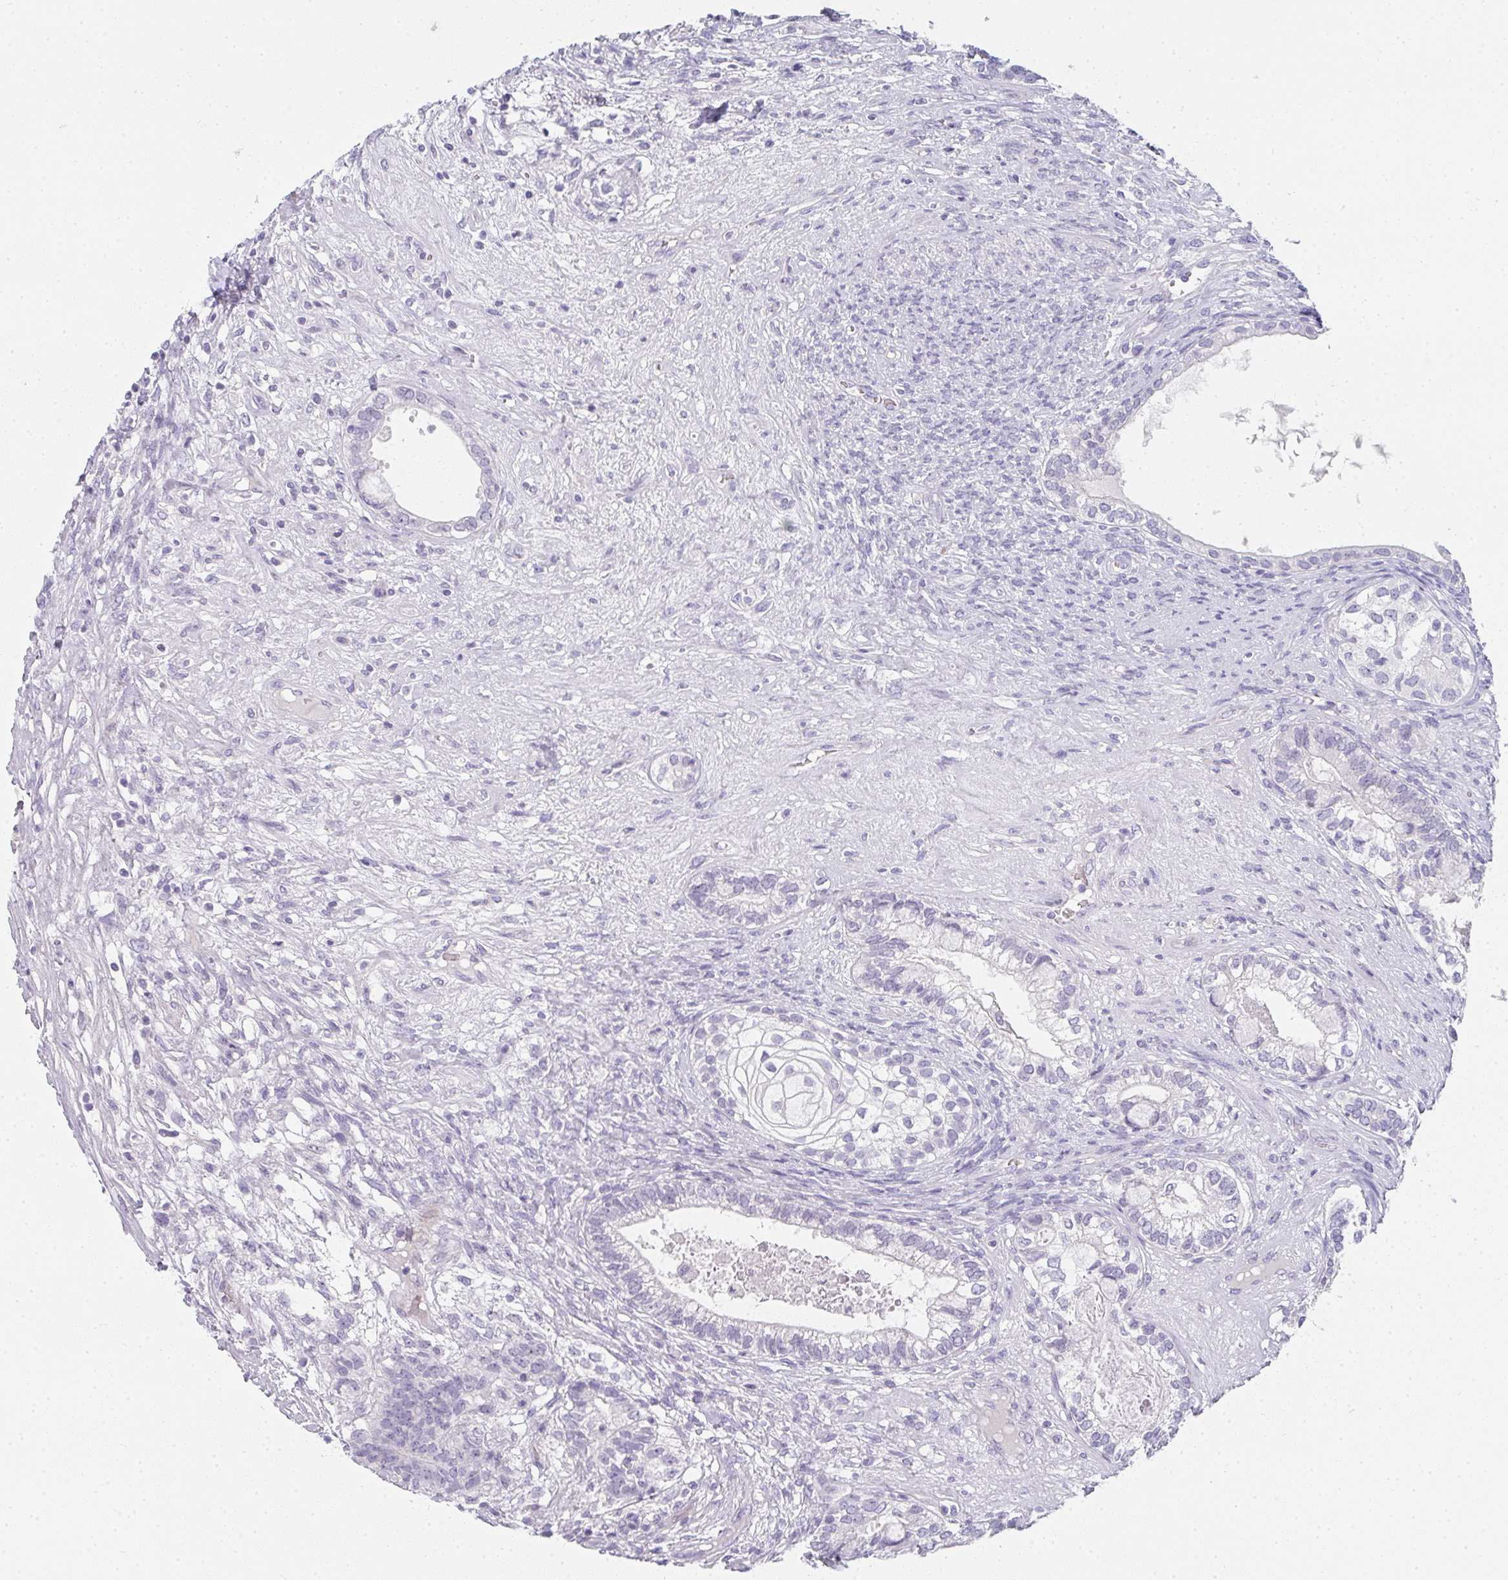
{"staining": {"intensity": "negative", "quantity": "none", "location": "none"}, "tissue": "testis cancer", "cell_type": "Tumor cells", "image_type": "cancer", "snomed": [{"axis": "morphology", "description": "Seminoma, NOS"}, {"axis": "morphology", "description": "Carcinoma, Embryonal, NOS"}, {"axis": "topography", "description": "Testis"}], "caption": "Testis embryonal carcinoma was stained to show a protein in brown. There is no significant staining in tumor cells.", "gene": "NEU2", "patient": {"sex": "male", "age": 41}}